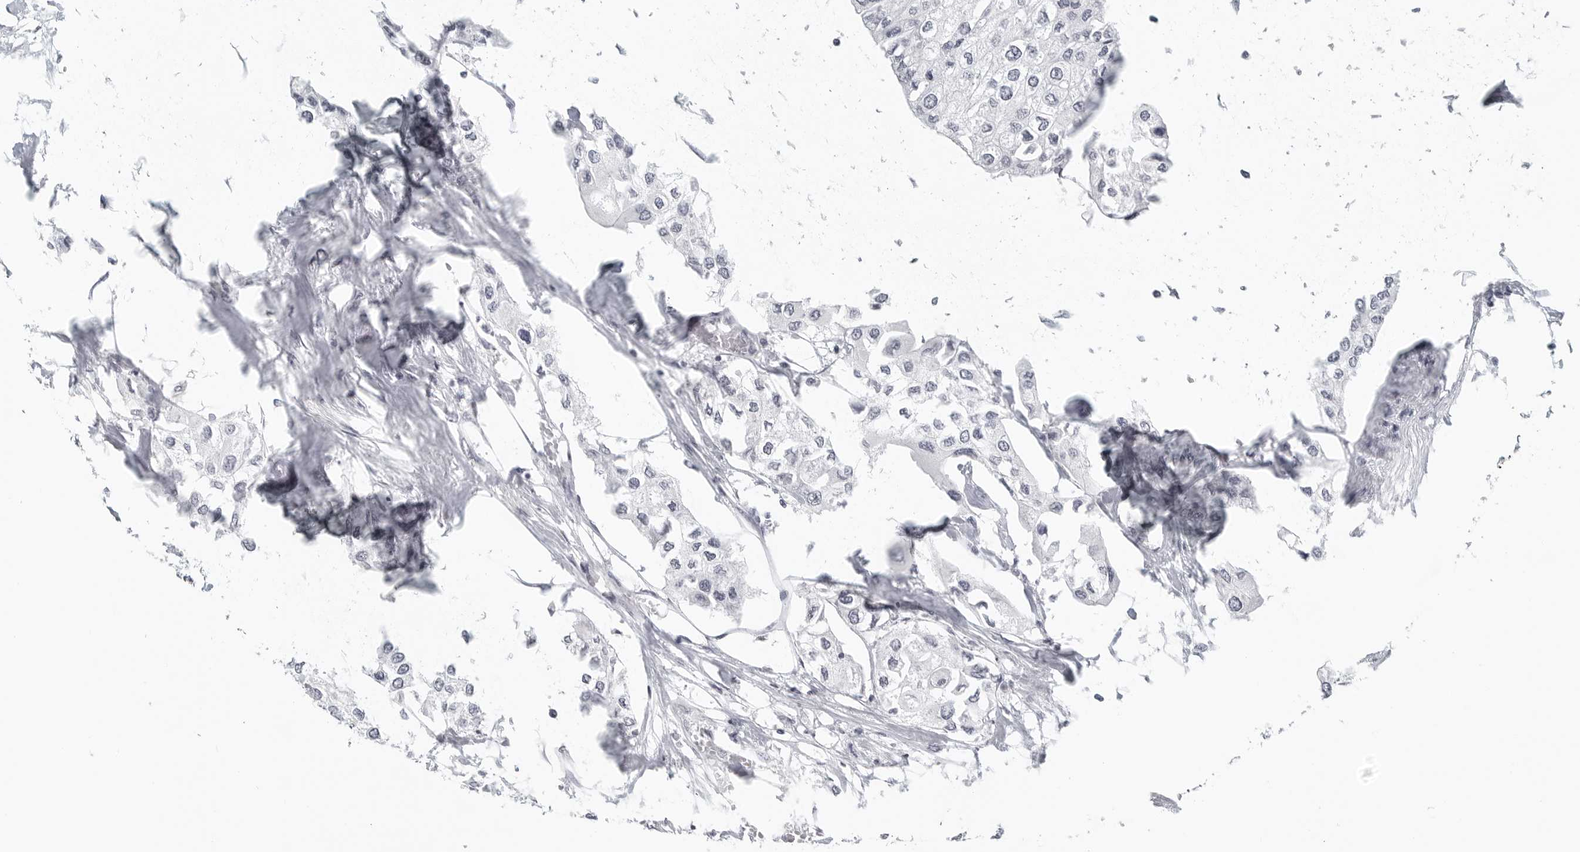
{"staining": {"intensity": "negative", "quantity": "none", "location": "none"}, "tissue": "urothelial cancer", "cell_type": "Tumor cells", "image_type": "cancer", "snomed": [{"axis": "morphology", "description": "Urothelial carcinoma, High grade"}, {"axis": "topography", "description": "Urinary bladder"}], "caption": "An IHC photomicrograph of urothelial cancer is shown. There is no staining in tumor cells of urothelial cancer. Nuclei are stained in blue.", "gene": "BPIFA1", "patient": {"sex": "male", "age": 64}}